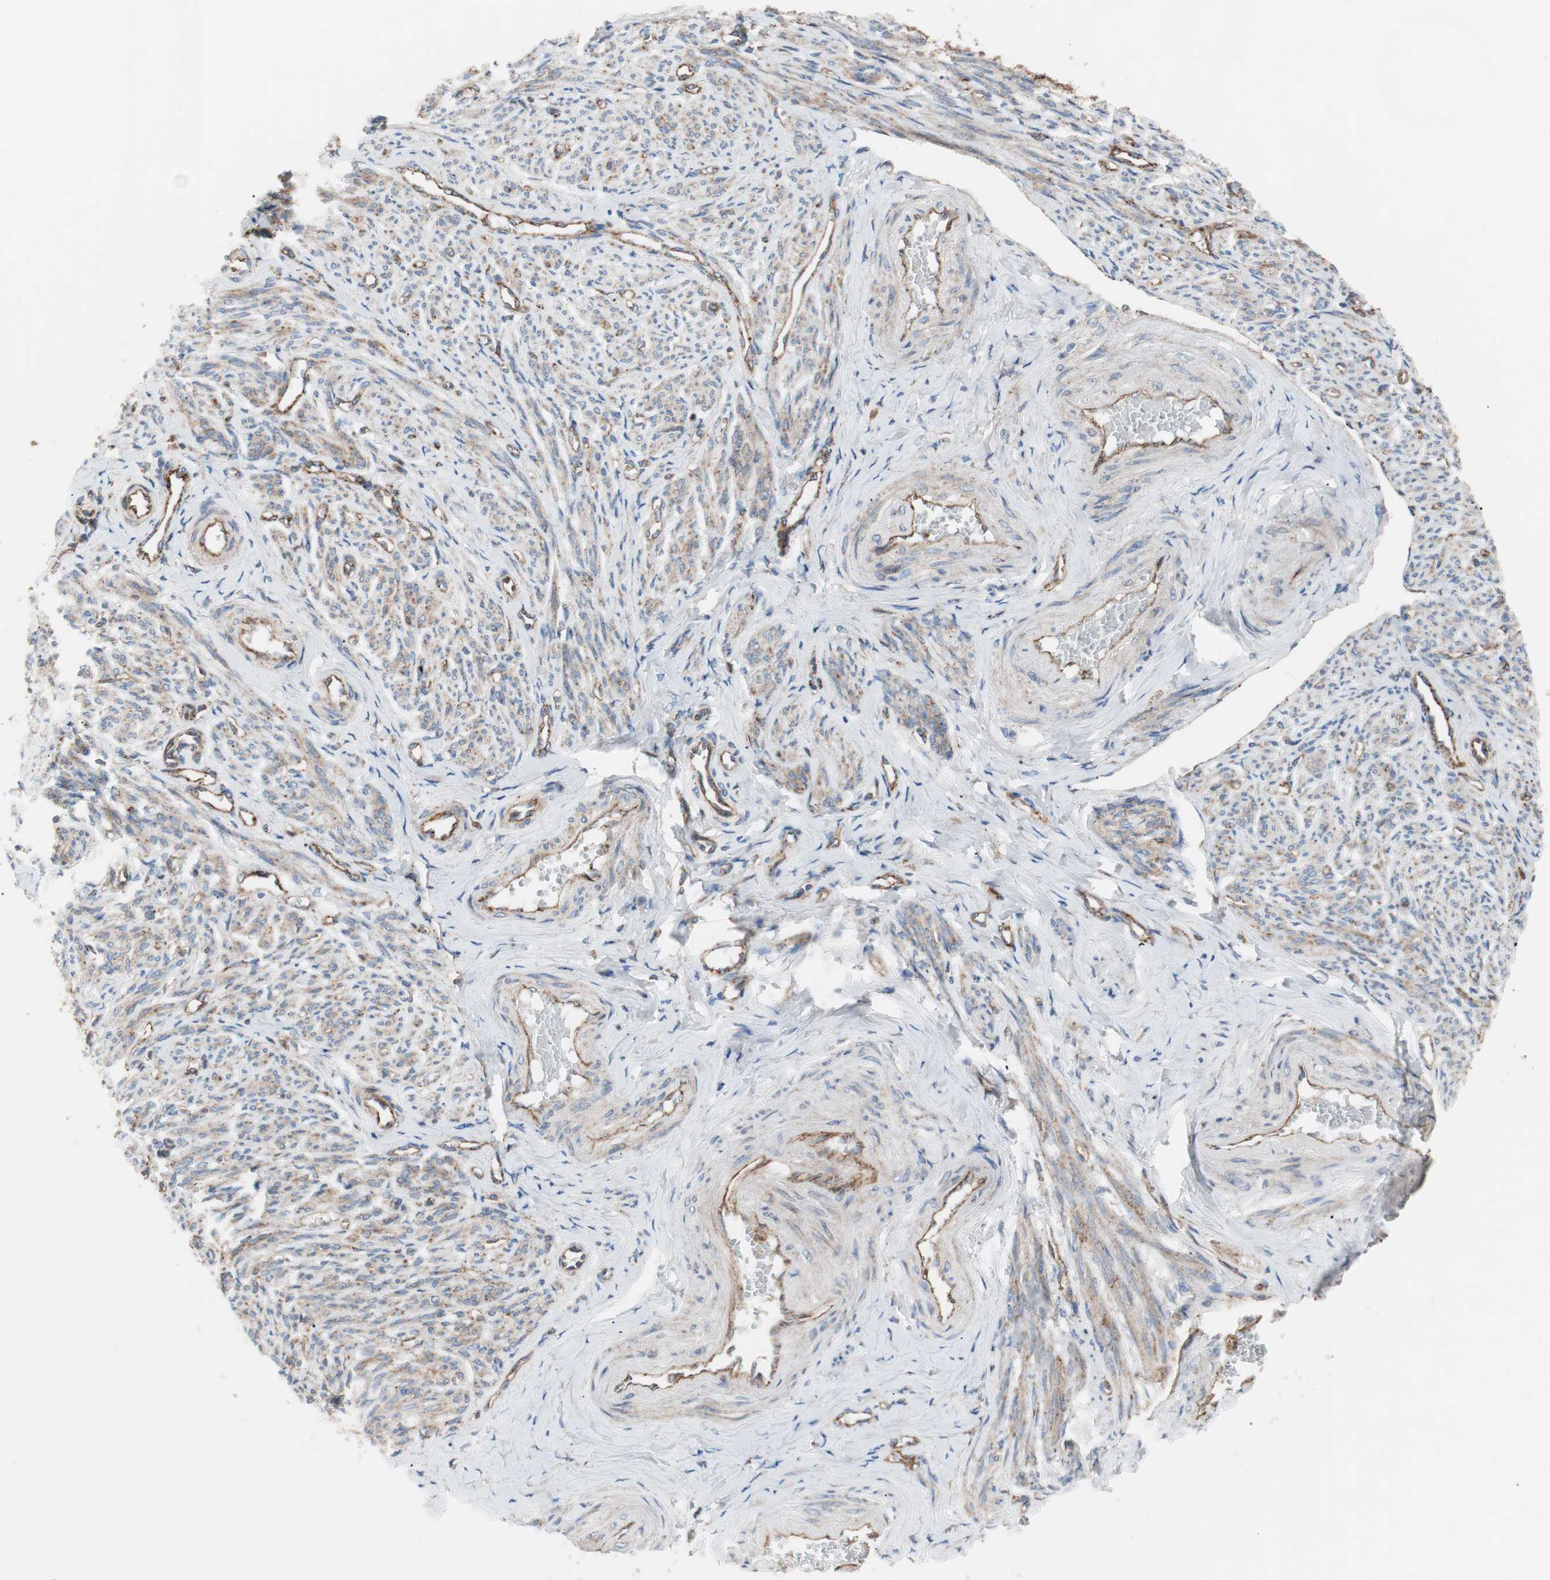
{"staining": {"intensity": "weak", "quantity": ">75%", "location": "cytoplasmic/membranous"}, "tissue": "smooth muscle", "cell_type": "Smooth muscle cells", "image_type": "normal", "snomed": [{"axis": "morphology", "description": "Normal tissue, NOS"}, {"axis": "topography", "description": "Smooth muscle"}], "caption": "IHC (DAB) staining of normal smooth muscle displays weak cytoplasmic/membranous protein positivity in about >75% of smooth muscle cells. (Brightfield microscopy of DAB IHC at high magnification).", "gene": "FLOT2", "patient": {"sex": "female", "age": 65}}